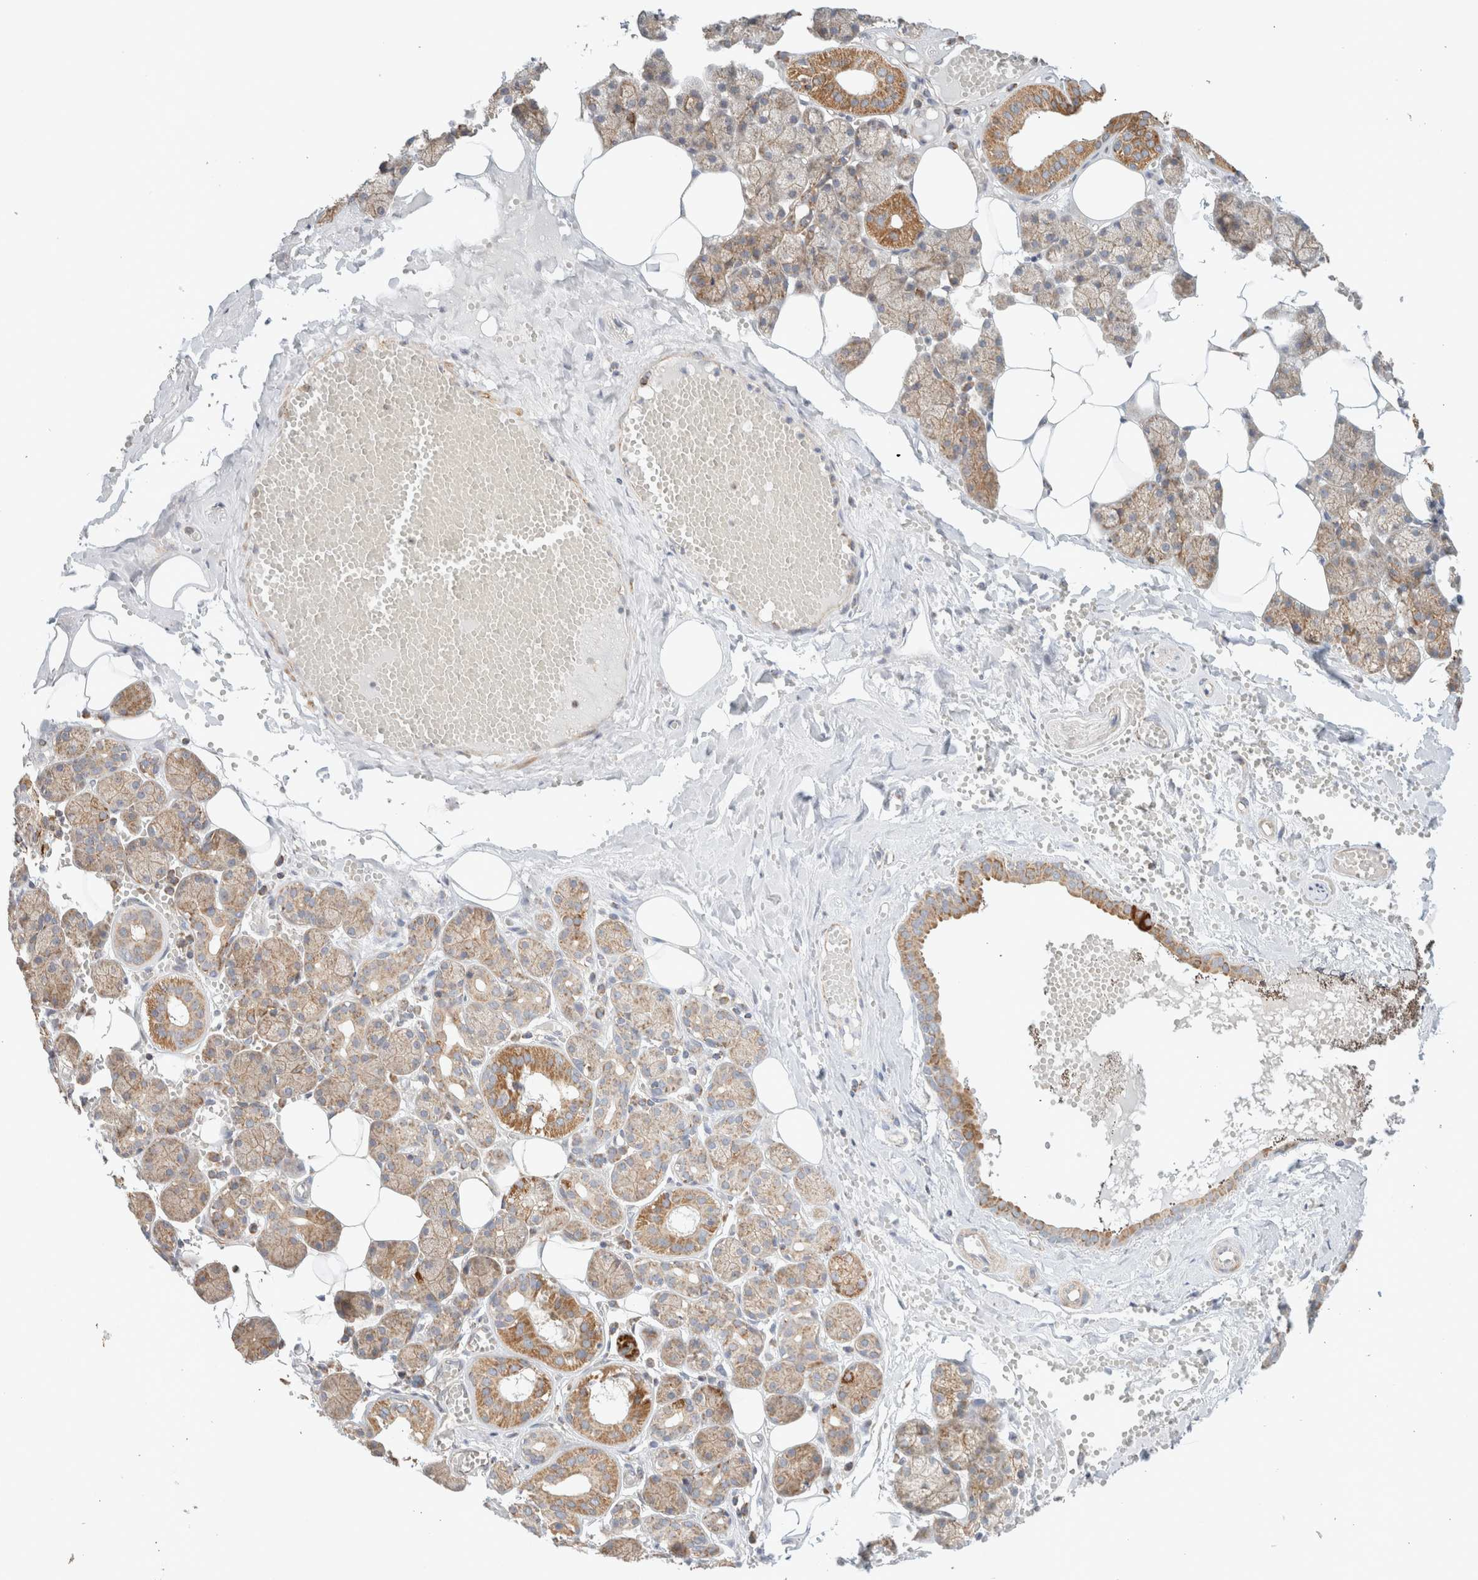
{"staining": {"intensity": "moderate", "quantity": ">75%", "location": "cytoplasmic/membranous"}, "tissue": "salivary gland", "cell_type": "Glandular cells", "image_type": "normal", "snomed": [{"axis": "morphology", "description": "Normal tissue, NOS"}, {"axis": "topography", "description": "Salivary gland"}], "caption": "The photomicrograph exhibits staining of normal salivary gland, revealing moderate cytoplasmic/membranous protein expression (brown color) within glandular cells.", "gene": "MRM3", "patient": {"sex": "male", "age": 62}}